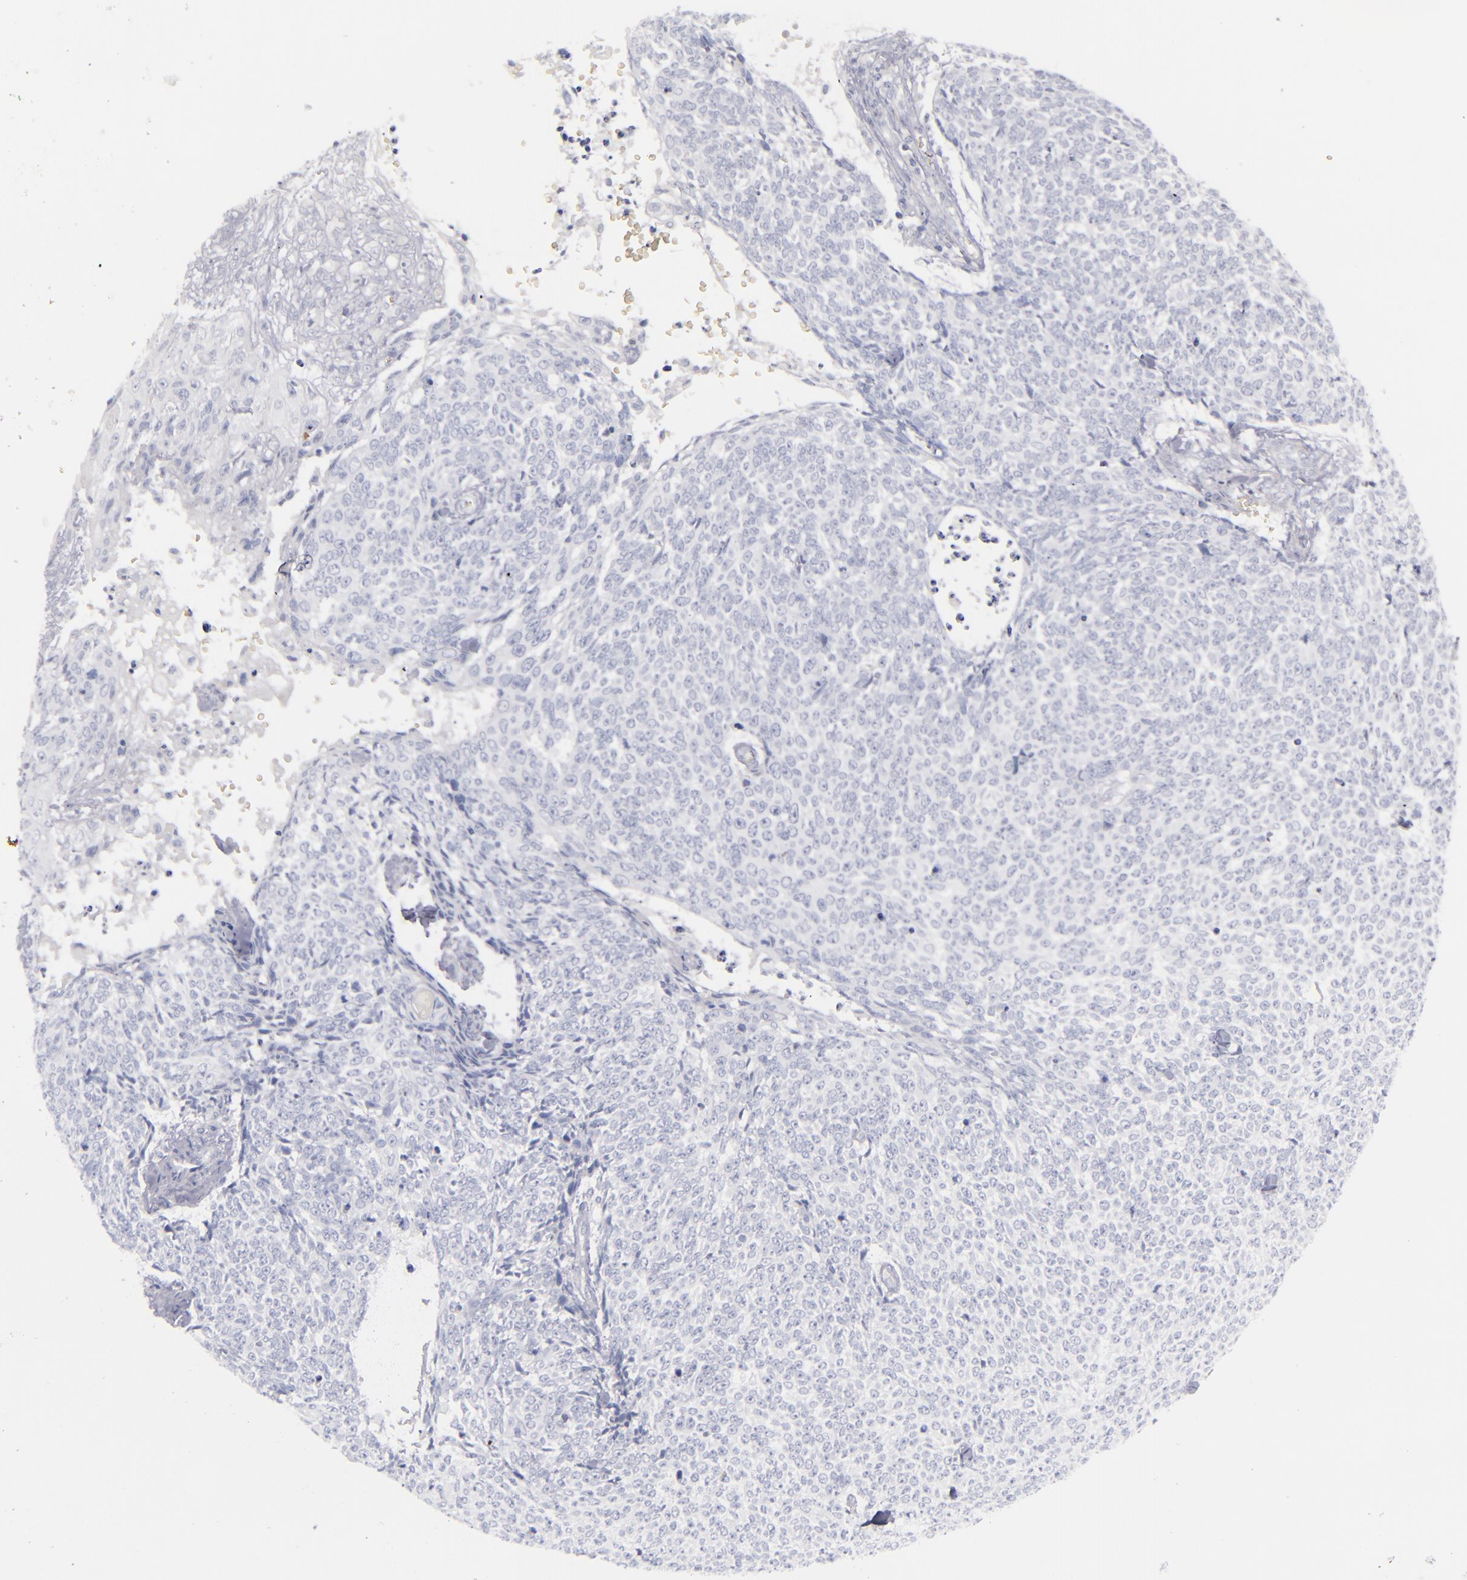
{"staining": {"intensity": "negative", "quantity": "none", "location": "none"}, "tissue": "skin cancer", "cell_type": "Tumor cells", "image_type": "cancer", "snomed": [{"axis": "morphology", "description": "Basal cell carcinoma"}, {"axis": "topography", "description": "Skin"}], "caption": "High power microscopy histopathology image of an IHC micrograph of basal cell carcinoma (skin), revealing no significant positivity in tumor cells.", "gene": "CD22", "patient": {"sex": "female", "age": 89}}